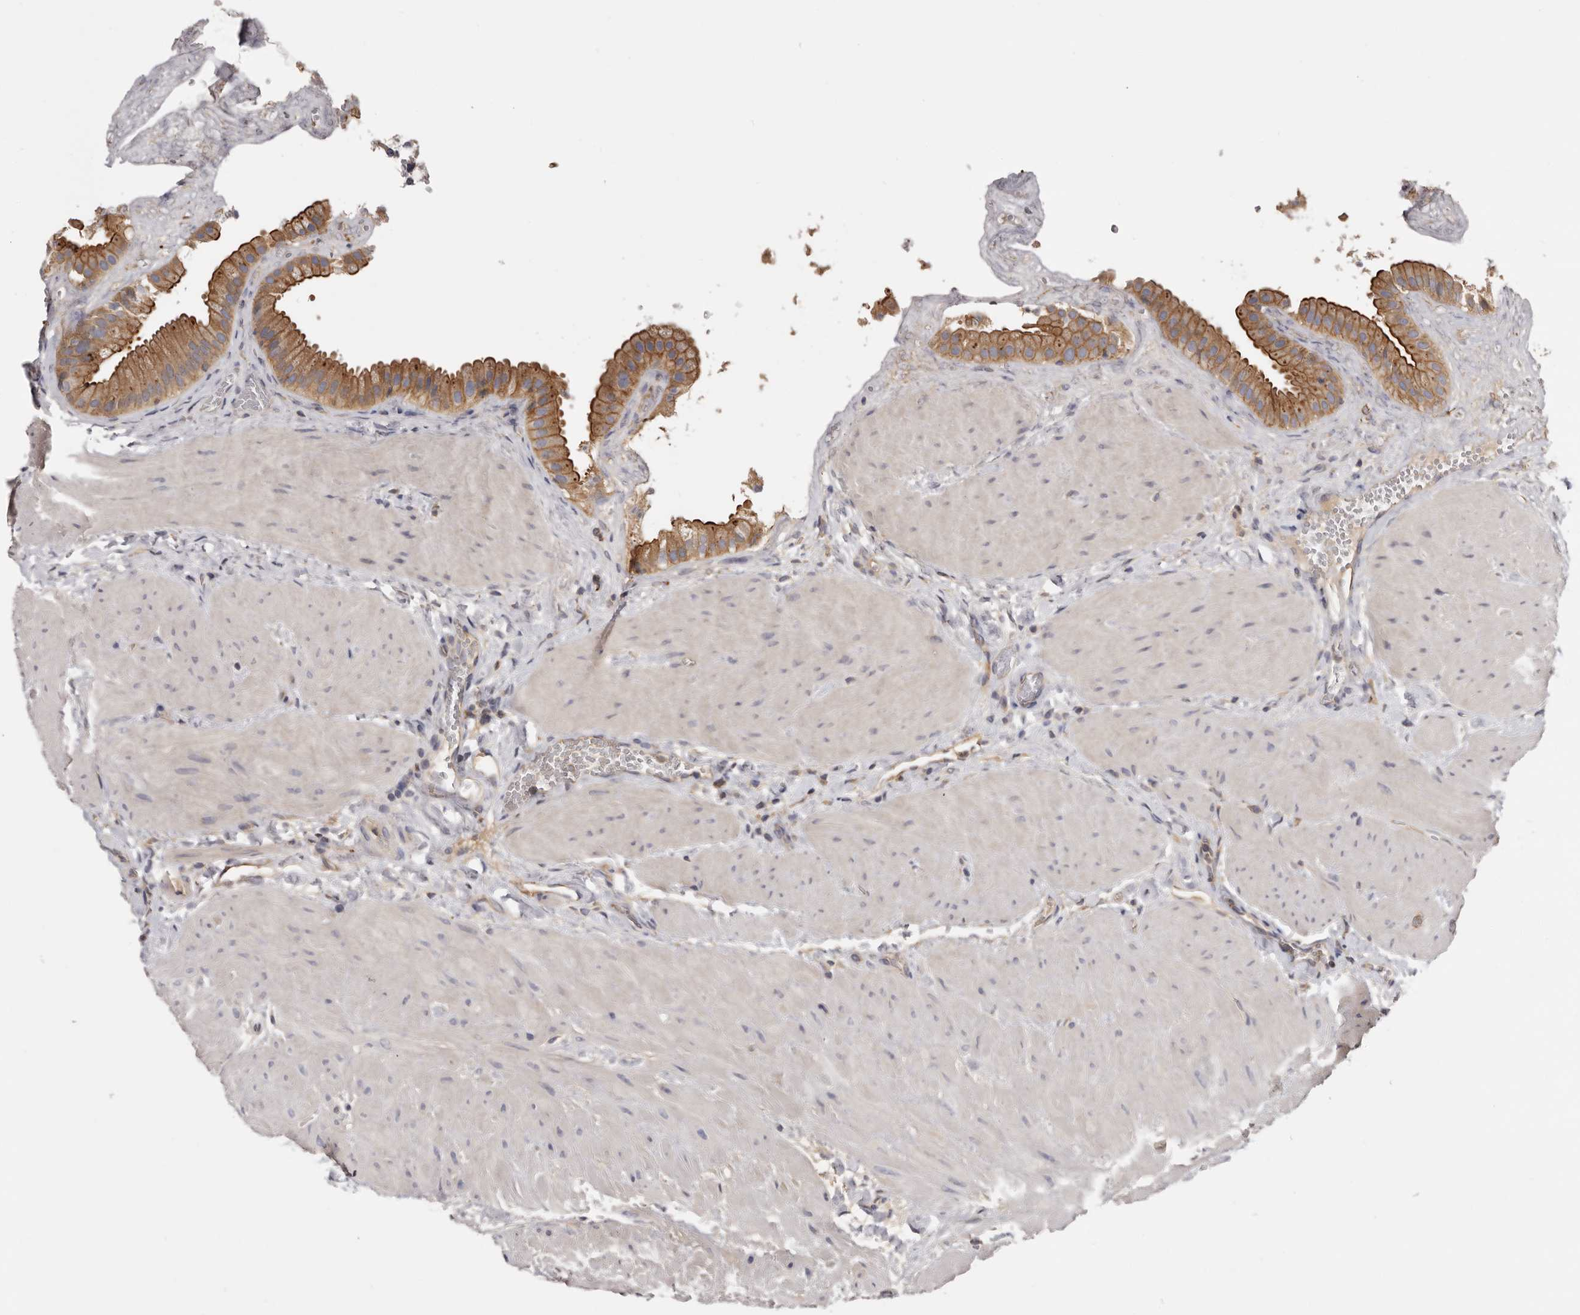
{"staining": {"intensity": "moderate", "quantity": ">75%", "location": "cytoplasmic/membranous"}, "tissue": "gallbladder", "cell_type": "Glandular cells", "image_type": "normal", "snomed": [{"axis": "morphology", "description": "Normal tissue, NOS"}, {"axis": "topography", "description": "Gallbladder"}], "caption": "Gallbladder stained for a protein (brown) demonstrates moderate cytoplasmic/membranous positive staining in approximately >75% of glandular cells.", "gene": "INKA2", "patient": {"sex": "male", "age": 55}}